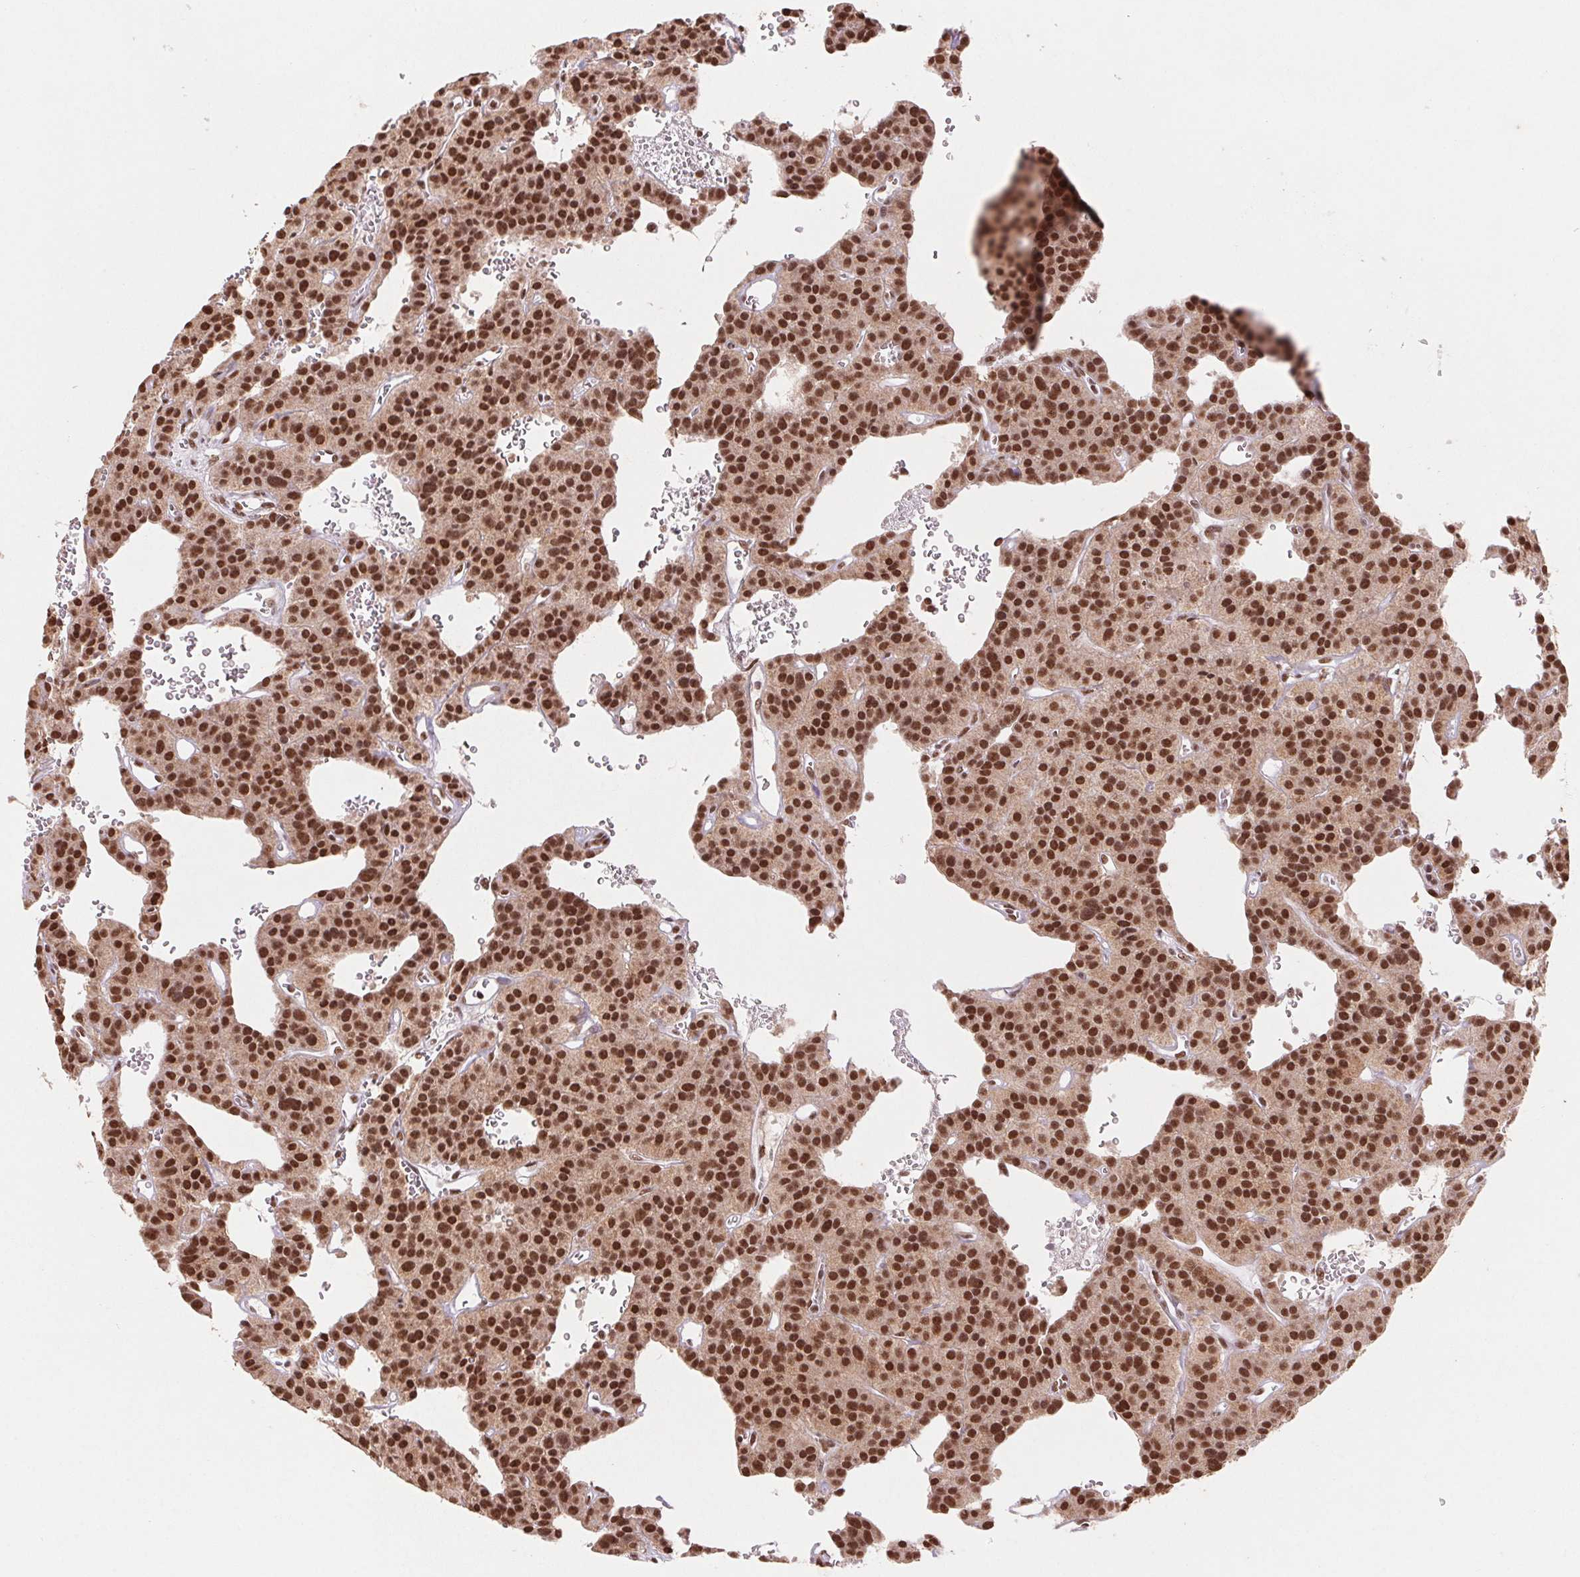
{"staining": {"intensity": "strong", "quantity": ">75%", "location": "nuclear"}, "tissue": "carcinoid", "cell_type": "Tumor cells", "image_type": "cancer", "snomed": [{"axis": "morphology", "description": "Carcinoid, malignant, NOS"}, {"axis": "topography", "description": "Lung"}], "caption": "Human carcinoid stained with a protein marker shows strong staining in tumor cells.", "gene": "SNRPG", "patient": {"sex": "female", "age": 71}}